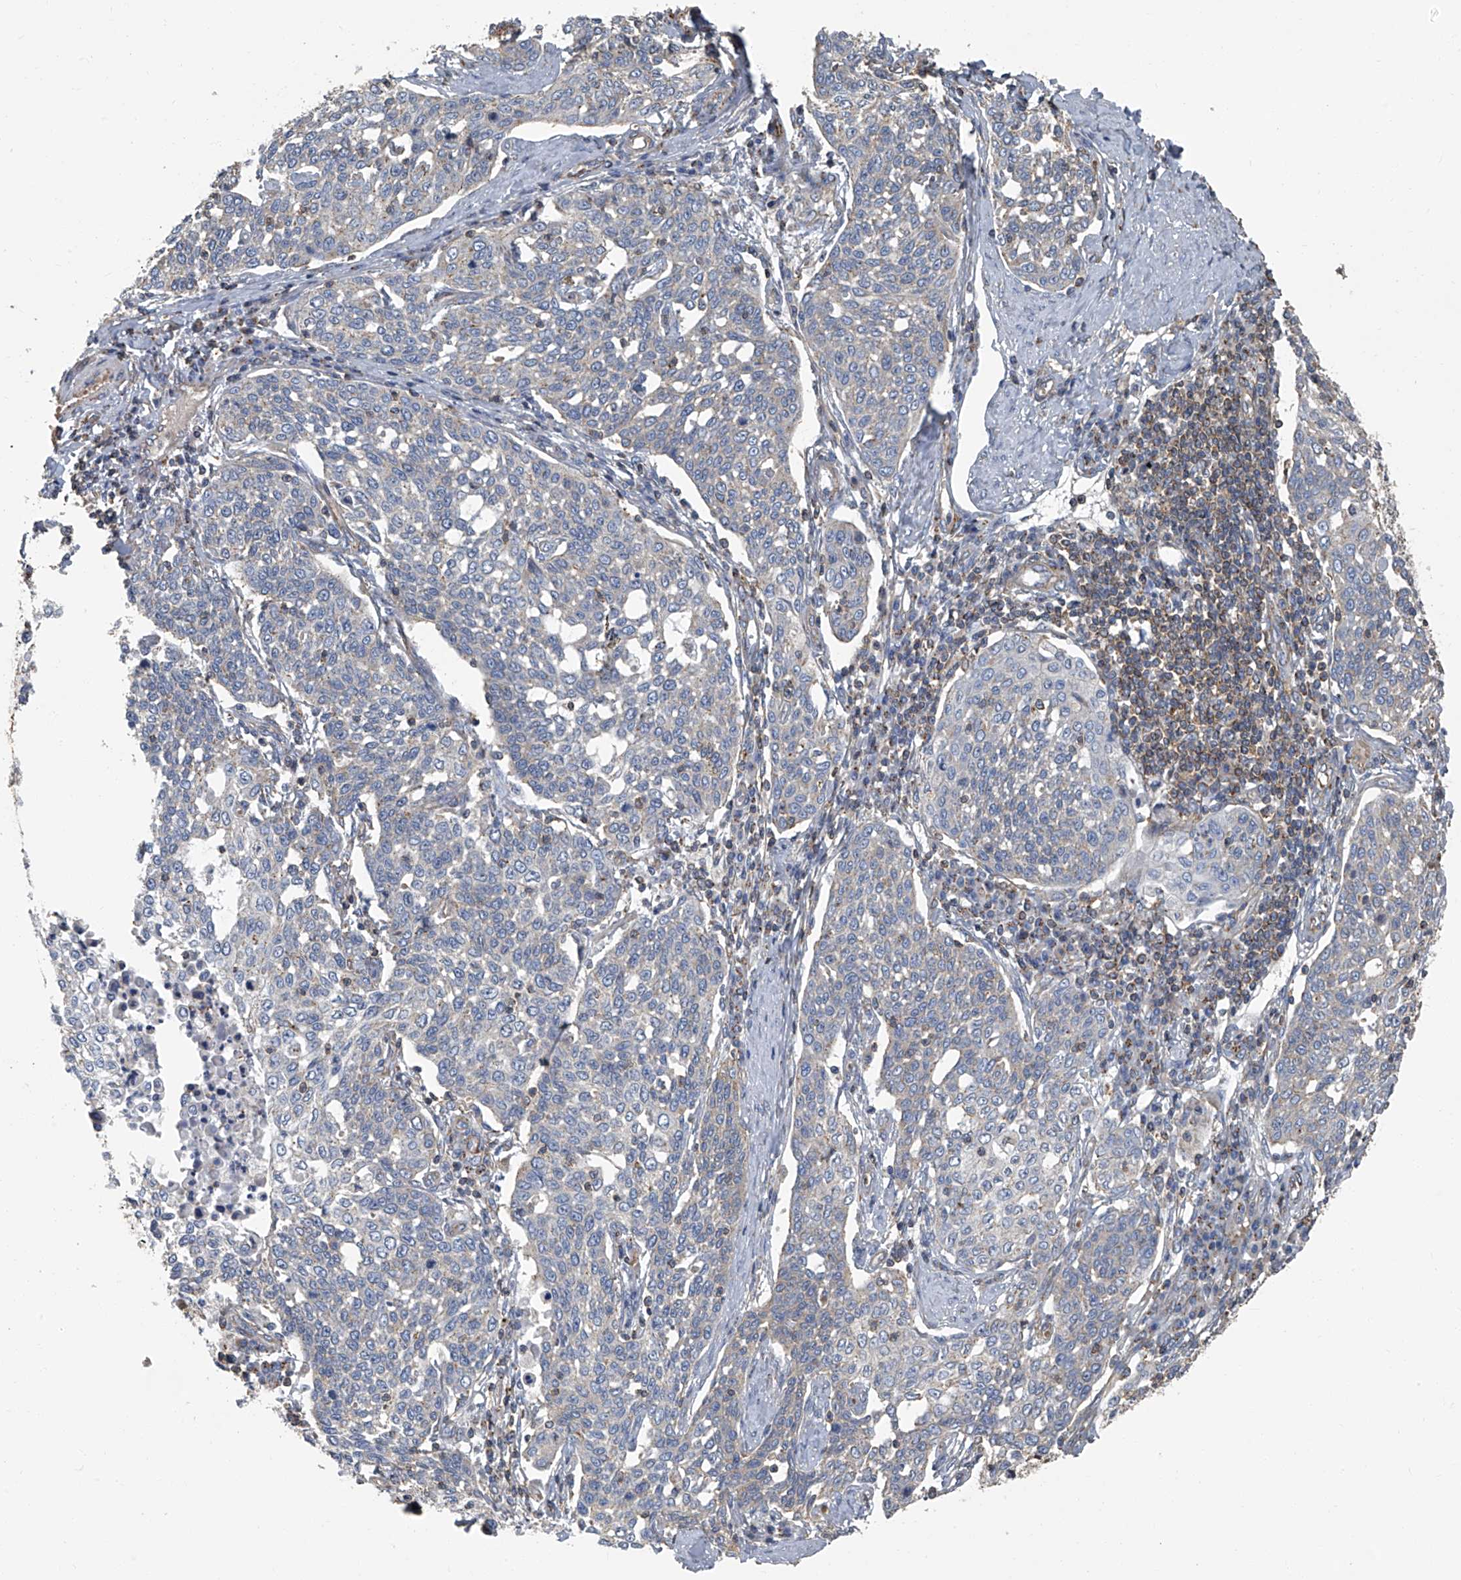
{"staining": {"intensity": "negative", "quantity": "none", "location": "none"}, "tissue": "cervical cancer", "cell_type": "Tumor cells", "image_type": "cancer", "snomed": [{"axis": "morphology", "description": "Squamous cell carcinoma, NOS"}, {"axis": "topography", "description": "Cervix"}], "caption": "The image displays no significant staining in tumor cells of cervical squamous cell carcinoma.", "gene": "SEPTIN7", "patient": {"sex": "female", "age": 34}}